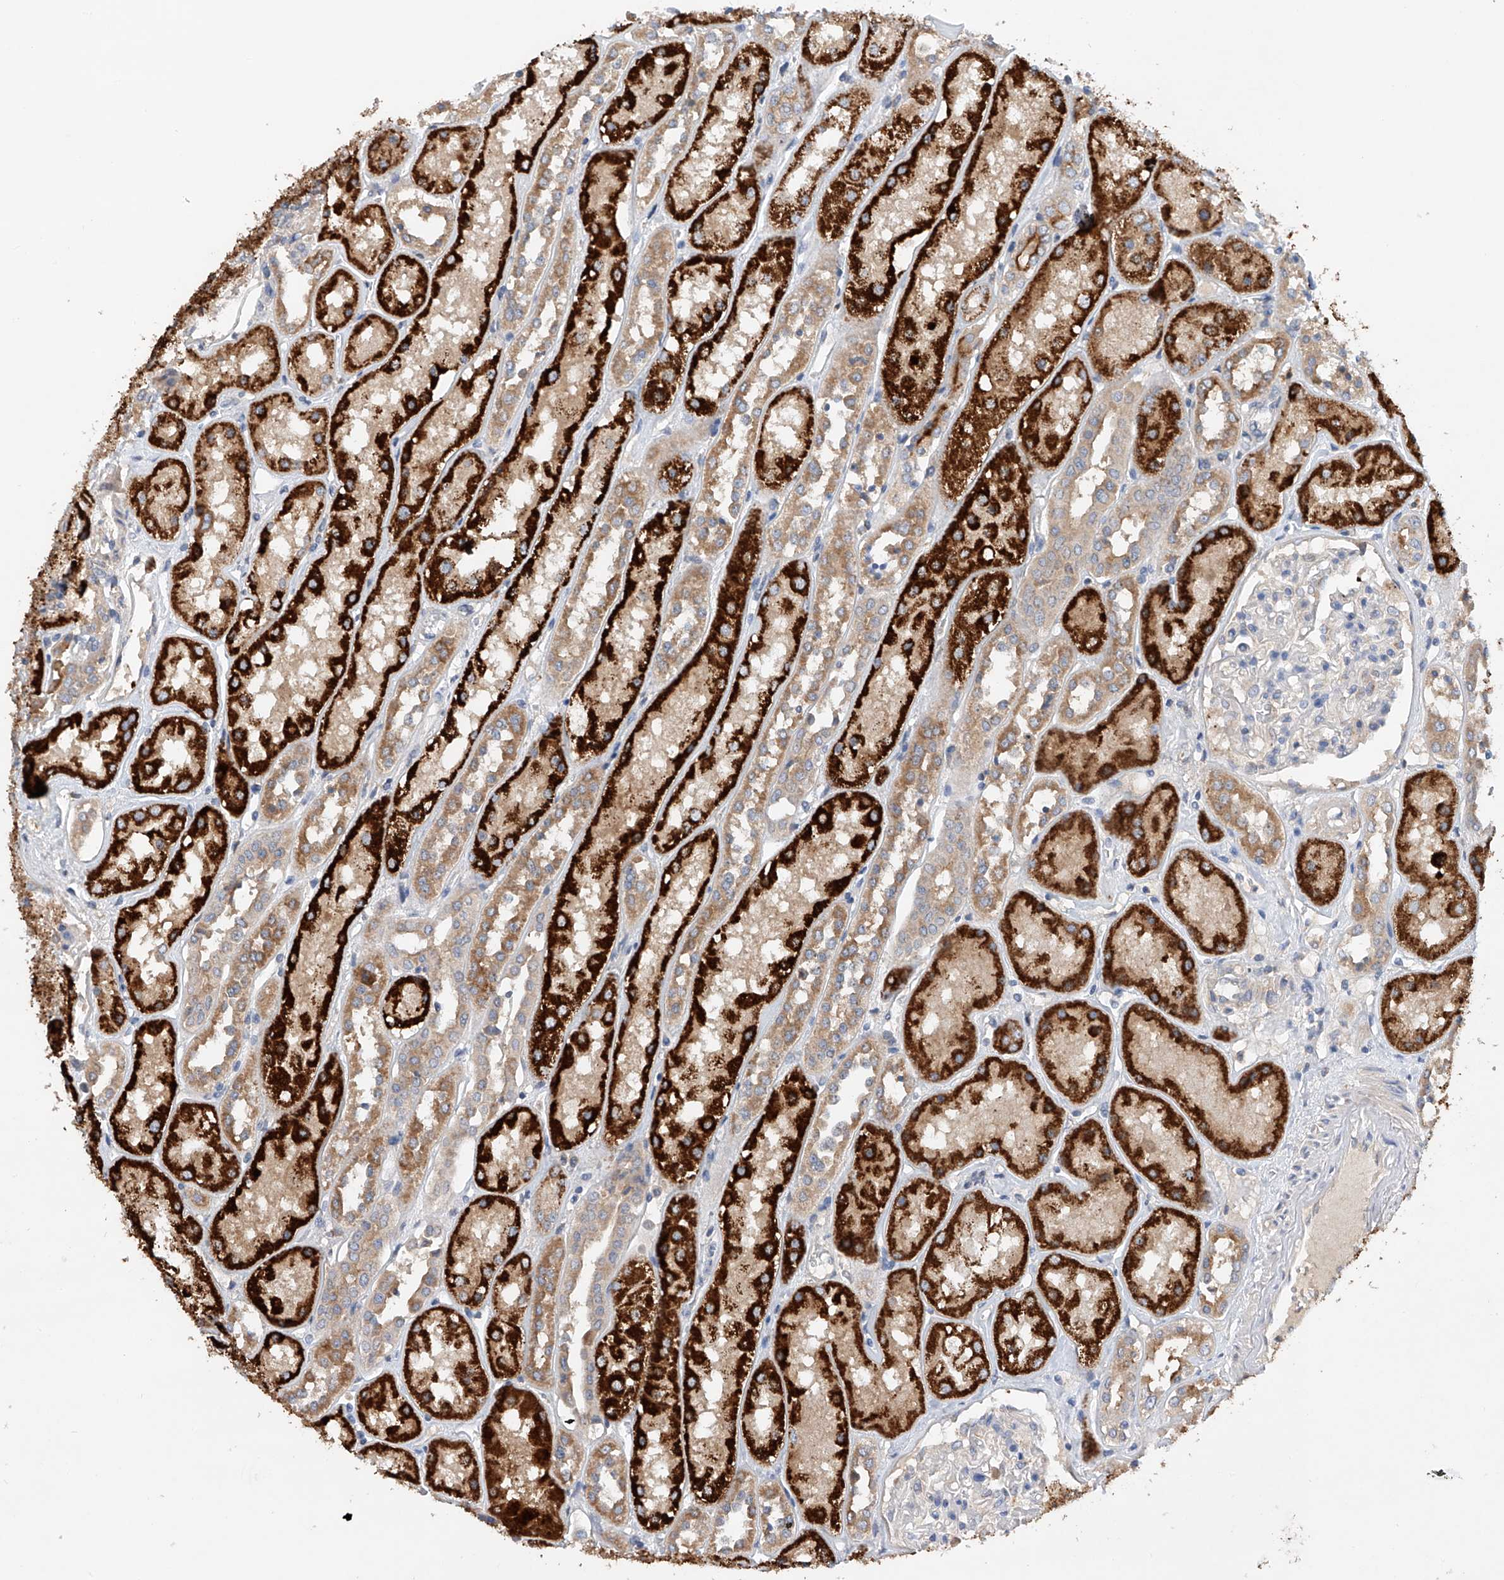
{"staining": {"intensity": "weak", "quantity": "<25%", "location": "cytoplasmic/membranous"}, "tissue": "kidney", "cell_type": "Cells in glomeruli", "image_type": "normal", "snomed": [{"axis": "morphology", "description": "Normal tissue, NOS"}, {"axis": "topography", "description": "Kidney"}], "caption": "Cells in glomeruli are negative for protein expression in benign human kidney. The staining is performed using DAB brown chromogen with nuclei counter-stained in using hematoxylin.", "gene": "GPC4", "patient": {"sex": "male", "age": 70}}